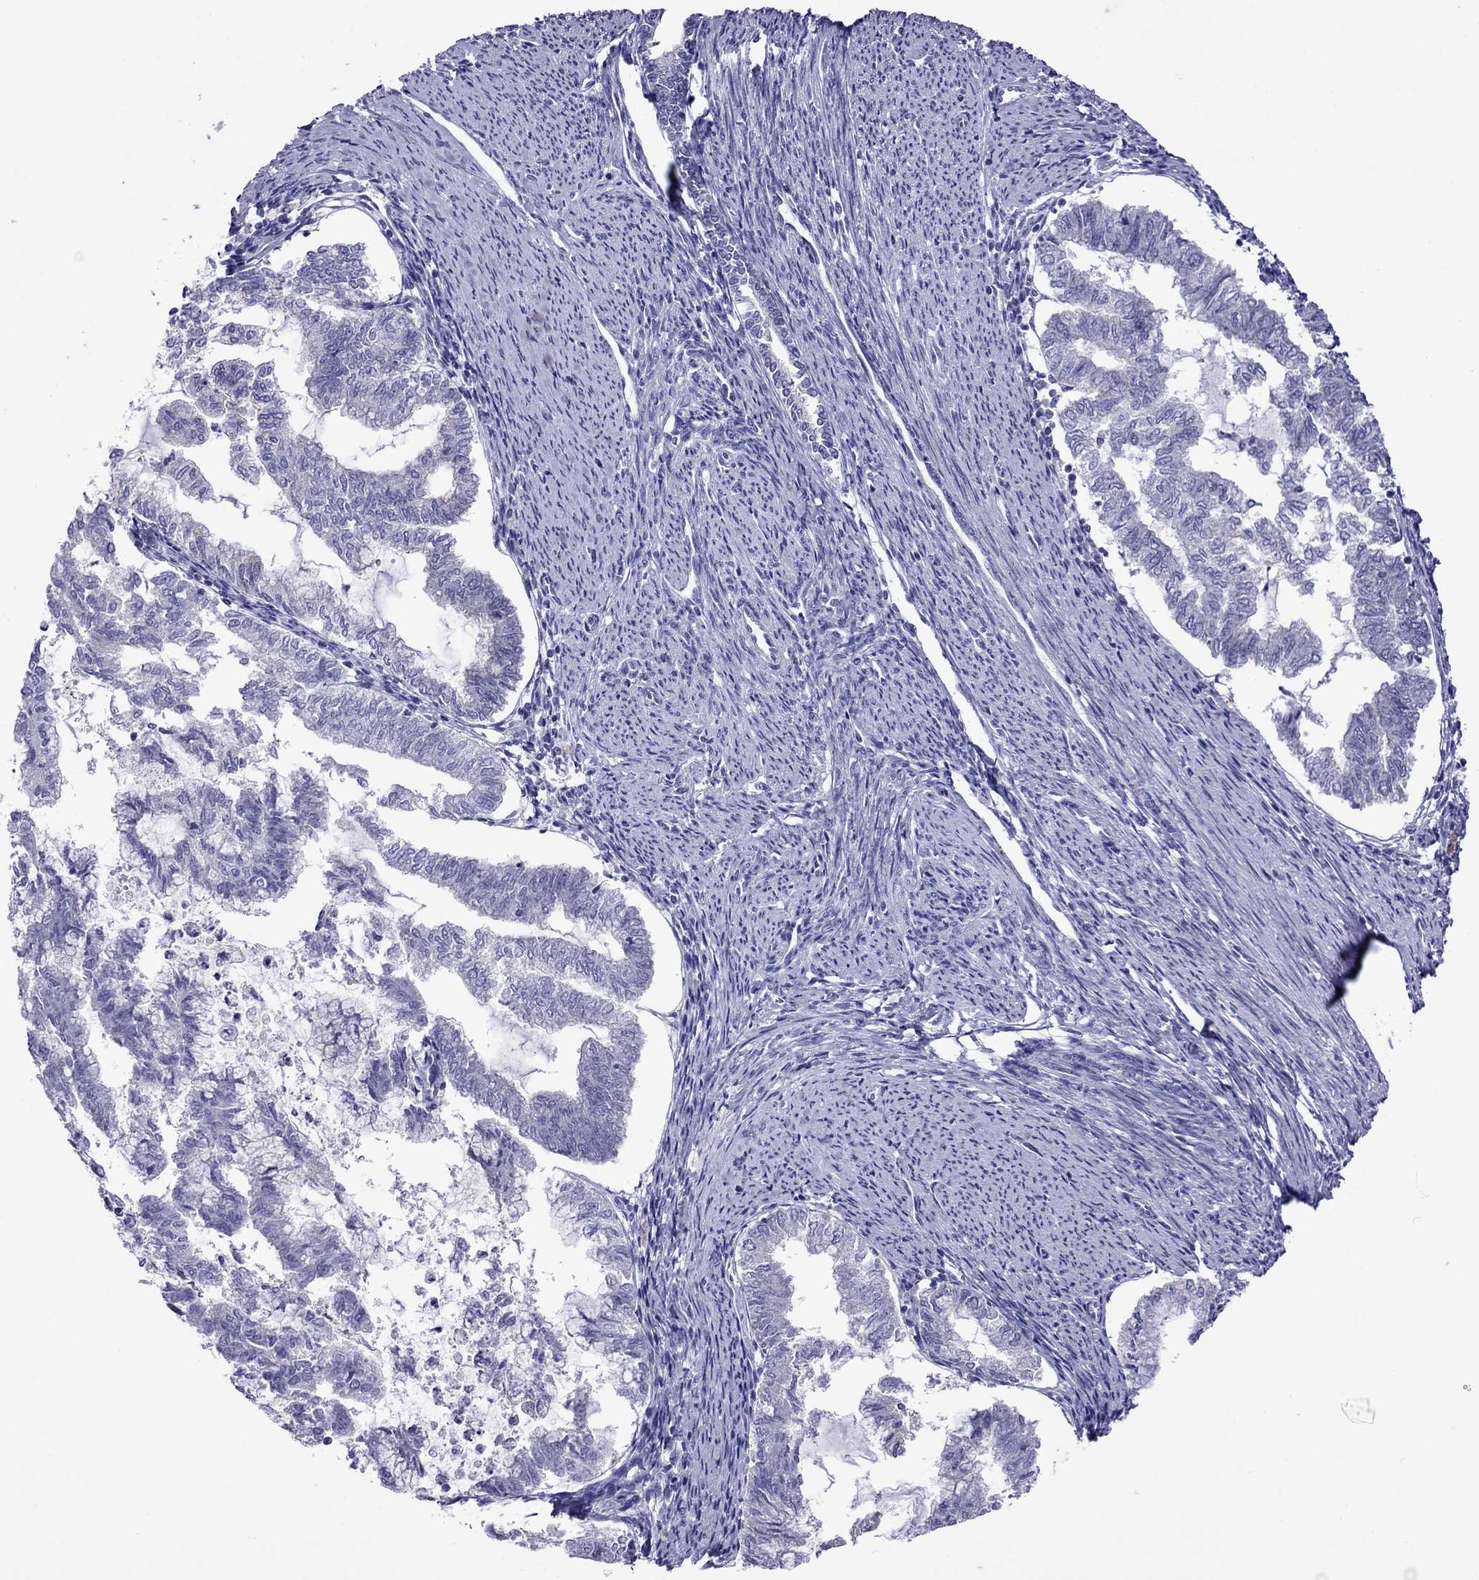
{"staining": {"intensity": "negative", "quantity": "none", "location": "none"}, "tissue": "endometrial cancer", "cell_type": "Tumor cells", "image_type": "cancer", "snomed": [{"axis": "morphology", "description": "Adenocarcinoma, NOS"}, {"axis": "topography", "description": "Endometrium"}], "caption": "The histopathology image reveals no significant staining in tumor cells of endometrial cancer.", "gene": "MPZ", "patient": {"sex": "female", "age": 79}}